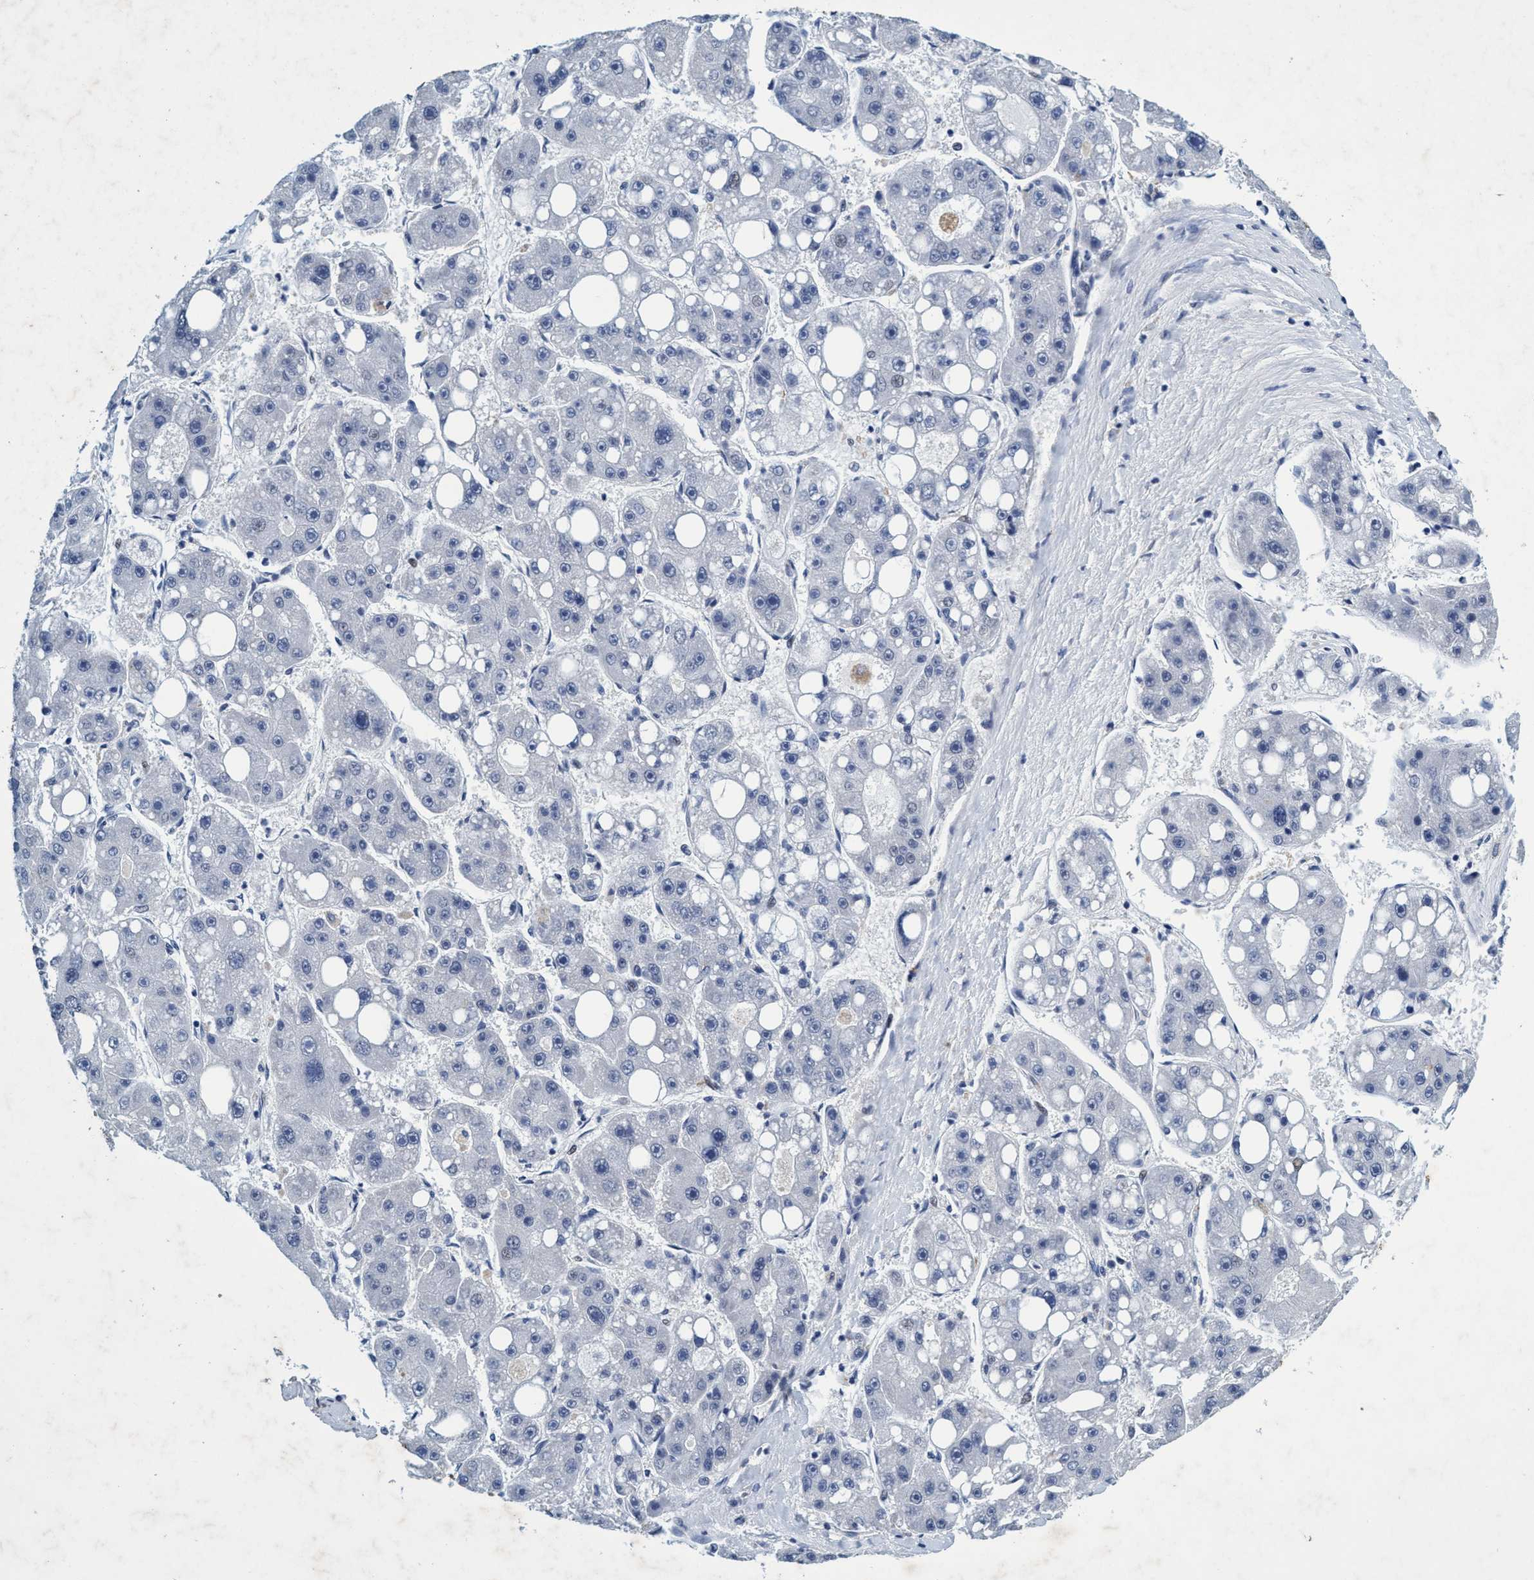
{"staining": {"intensity": "negative", "quantity": "none", "location": "none"}, "tissue": "liver cancer", "cell_type": "Tumor cells", "image_type": "cancer", "snomed": [{"axis": "morphology", "description": "Carcinoma, Hepatocellular, NOS"}, {"axis": "topography", "description": "Liver"}], "caption": "Tumor cells show no significant staining in liver cancer. The staining was performed using DAB (3,3'-diaminobenzidine) to visualize the protein expression in brown, while the nuclei were stained in blue with hematoxylin (Magnification: 20x).", "gene": "GRB14", "patient": {"sex": "female", "age": 61}}